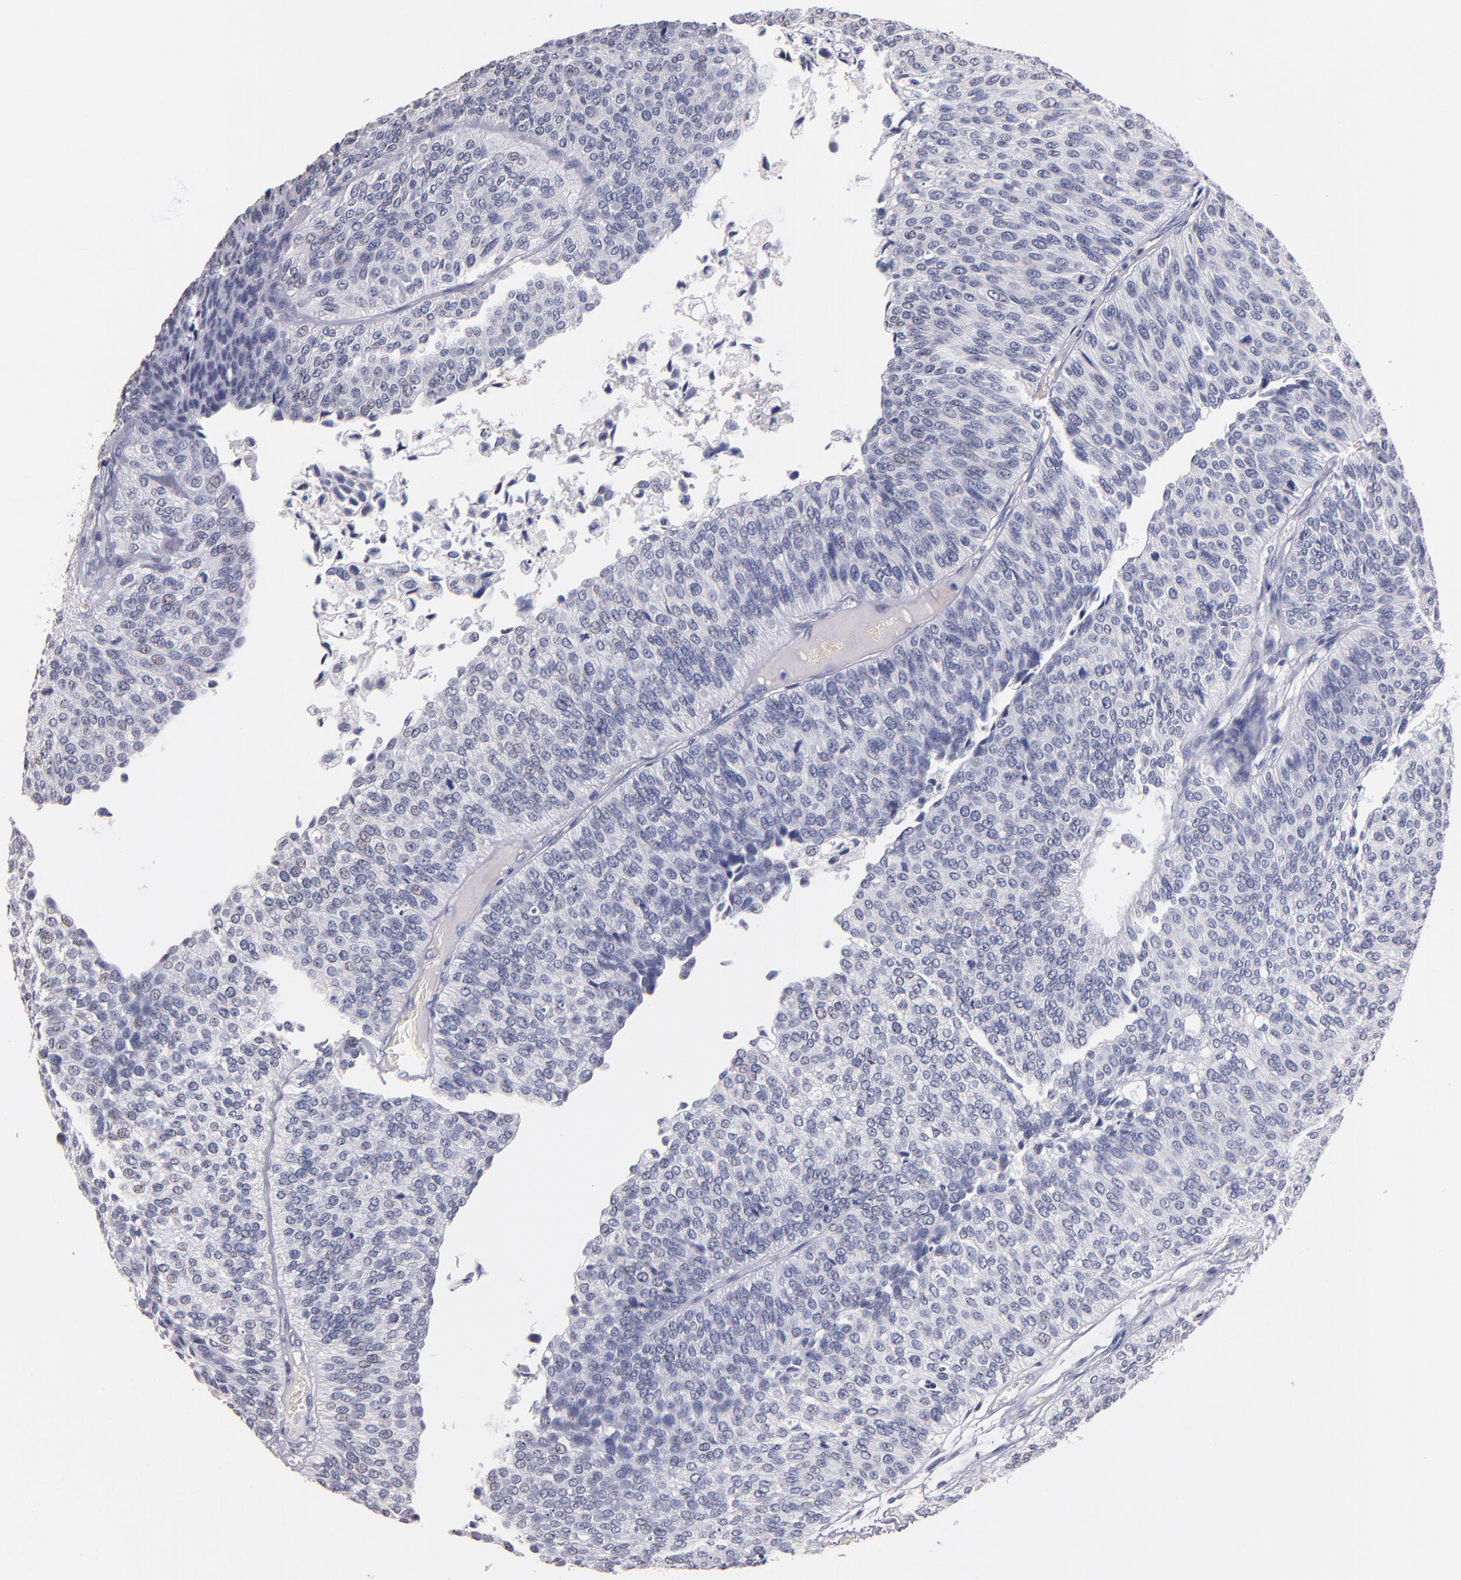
{"staining": {"intensity": "negative", "quantity": "none", "location": "none"}, "tissue": "urothelial cancer", "cell_type": "Tumor cells", "image_type": "cancer", "snomed": [{"axis": "morphology", "description": "Urothelial carcinoma, Low grade"}, {"axis": "topography", "description": "Urinary bladder"}], "caption": "Micrograph shows no protein staining in tumor cells of low-grade urothelial carcinoma tissue.", "gene": "SOX10", "patient": {"sex": "male", "age": 84}}